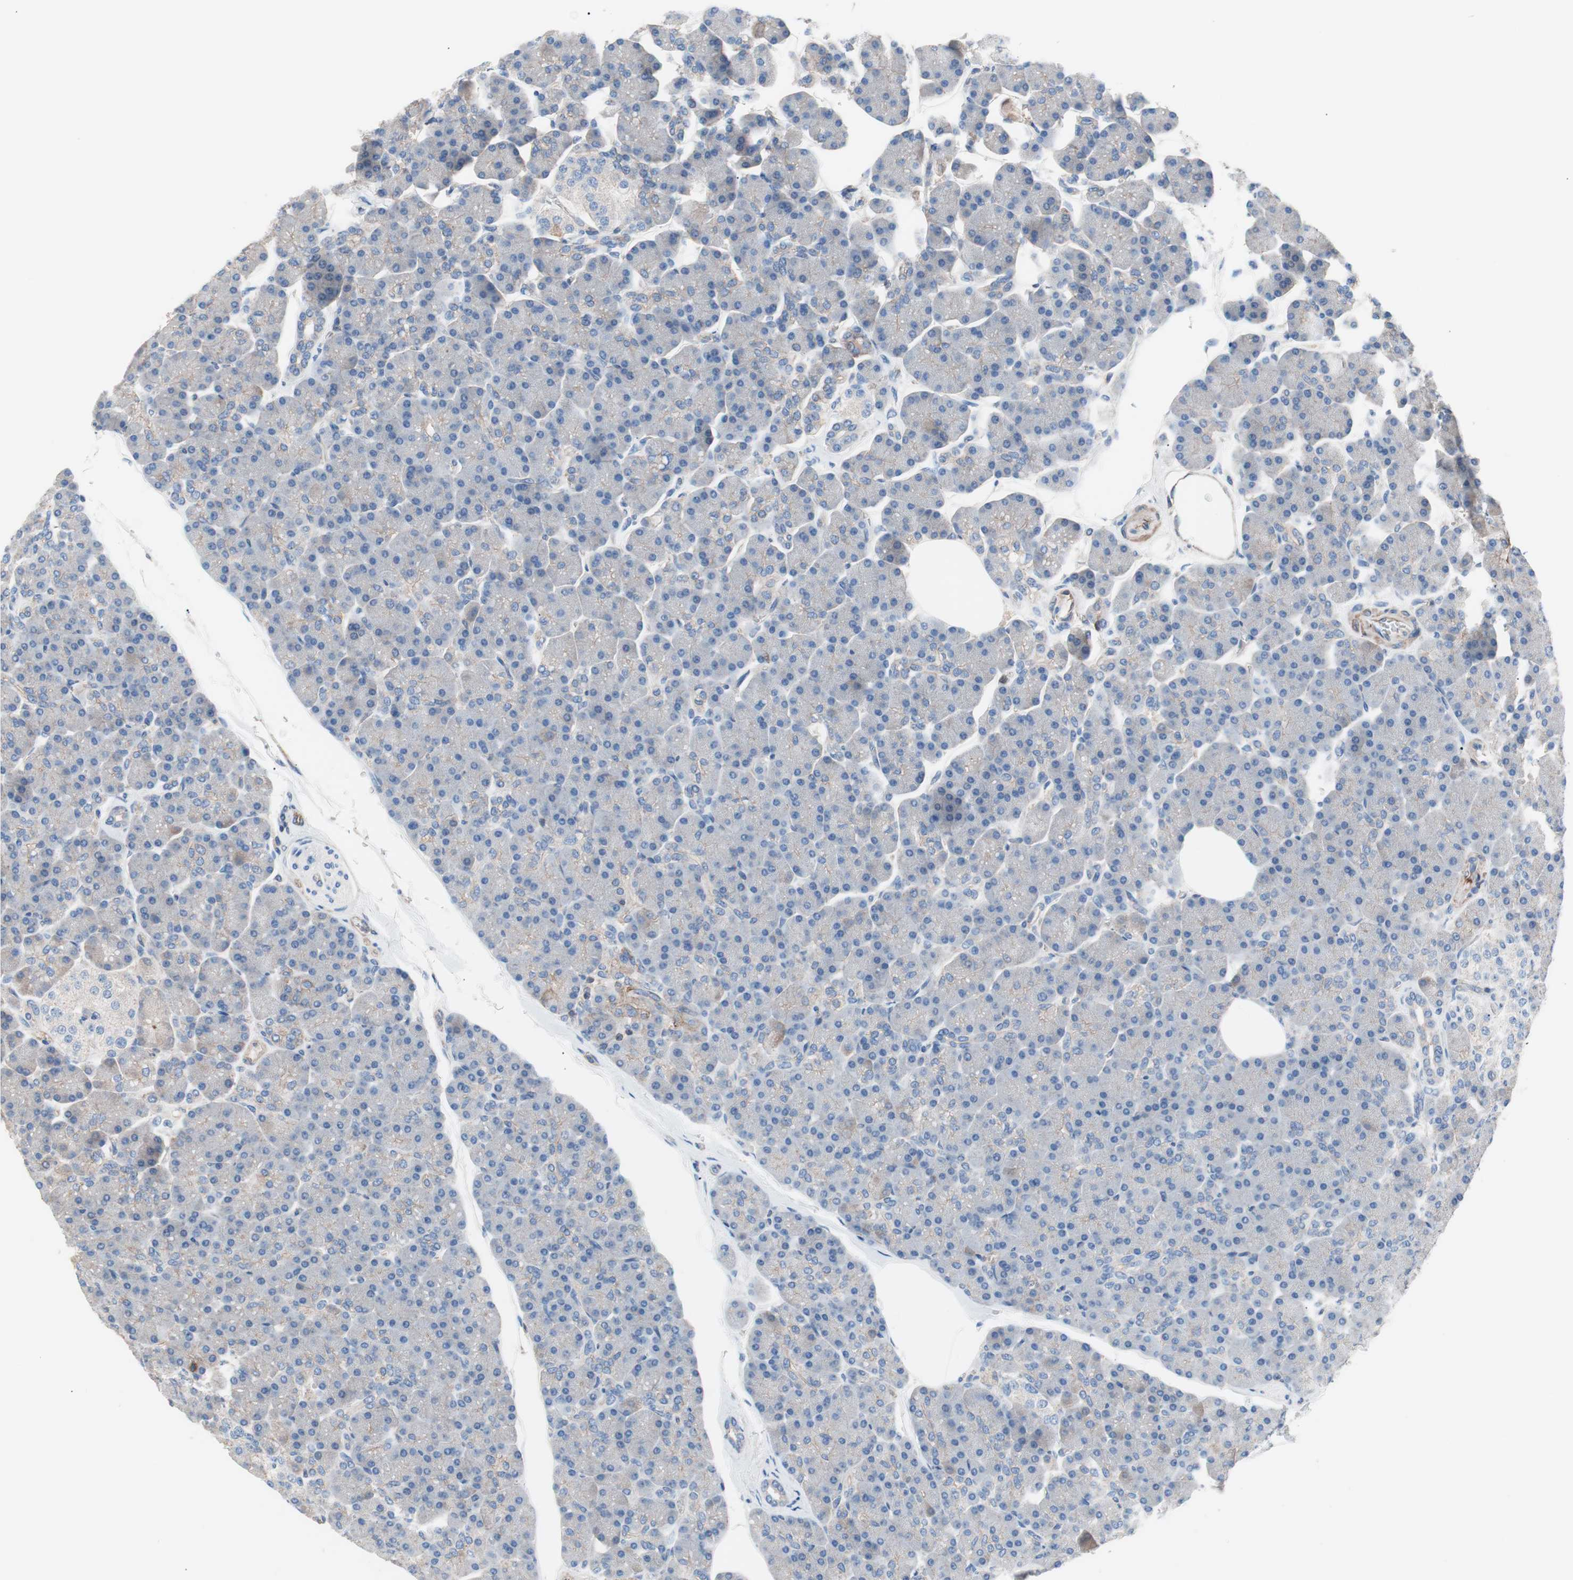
{"staining": {"intensity": "weak", "quantity": "<25%", "location": "cytoplasmic/membranous"}, "tissue": "pancreas", "cell_type": "Exocrine glandular cells", "image_type": "normal", "snomed": [{"axis": "morphology", "description": "Normal tissue, NOS"}, {"axis": "topography", "description": "Pancreas"}], "caption": "IHC photomicrograph of unremarkable pancreas: human pancreas stained with DAB (3,3'-diaminobenzidine) displays no significant protein positivity in exocrine glandular cells. The staining was performed using DAB to visualize the protein expression in brown, while the nuclei were stained in blue with hematoxylin (Magnification: 20x).", "gene": "GPR160", "patient": {"sex": "female", "age": 43}}